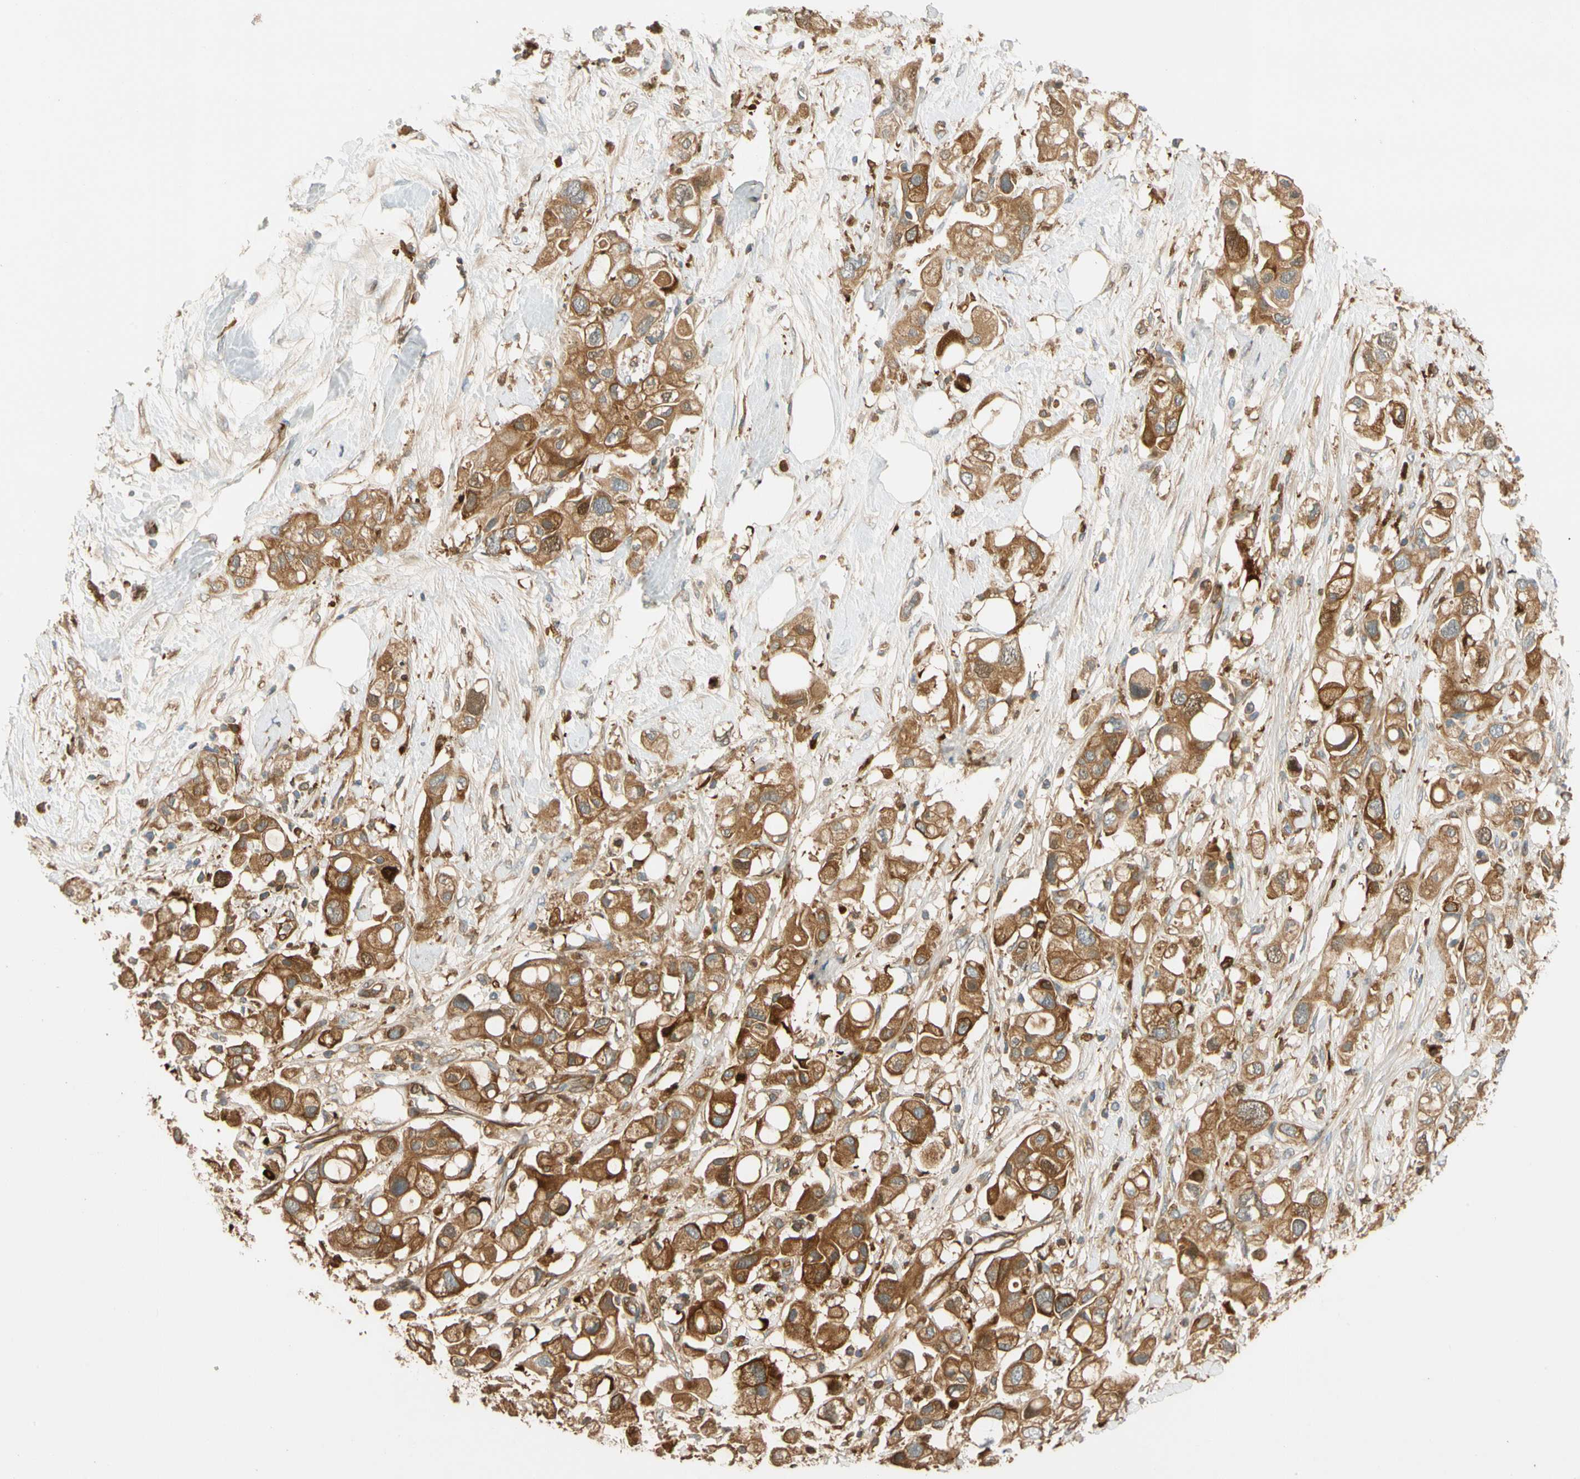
{"staining": {"intensity": "moderate", "quantity": ">75%", "location": "cytoplasmic/membranous"}, "tissue": "pancreatic cancer", "cell_type": "Tumor cells", "image_type": "cancer", "snomed": [{"axis": "morphology", "description": "Adenocarcinoma, NOS"}, {"axis": "topography", "description": "Pancreas"}], "caption": "Pancreatic cancer (adenocarcinoma) tissue reveals moderate cytoplasmic/membranous staining in about >75% of tumor cells, visualized by immunohistochemistry. The protein is stained brown, and the nuclei are stained in blue (DAB IHC with brightfield microscopy, high magnification).", "gene": "PARP14", "patient": {"sex": "female", "age": 56}}